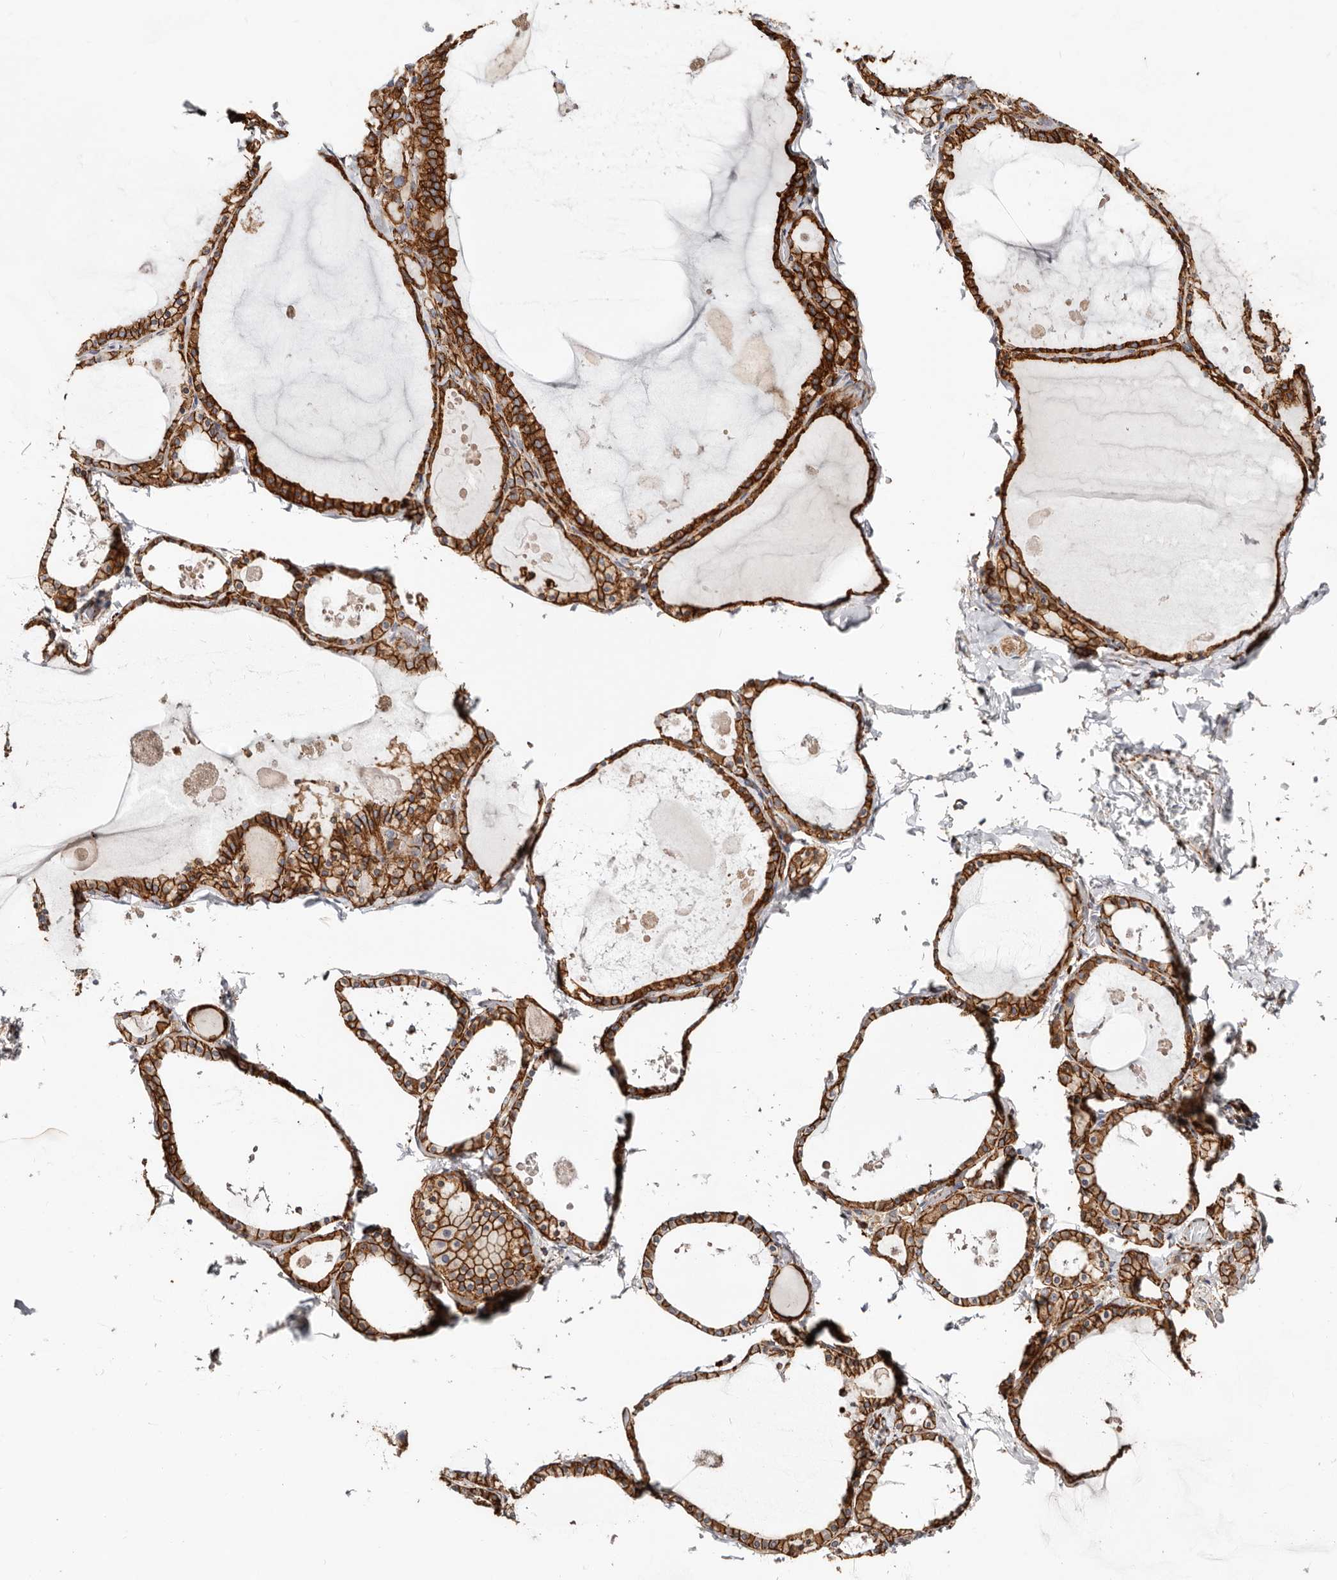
{"staining": {"intensity": "strong", "quantity": ">75%", "location": "cytoplasmic/membranous"}, "tissue": "thyroid gland", "cell_type": "Glandular cells", "image_type": "normal", "snomed": [{"axis": "morphology", "description": "Normal tissue, NOS"}, {"axis": "topography", "description": "Thyroid gland"}], "caption": "Human thyroid gland stained for a protein (brown) displays strong cytoplasmic/membranous positive expression in approximately >75% of glandular cells.", "gene": "CTNNB1", "patient": {"sex": "male", "age": 56}}